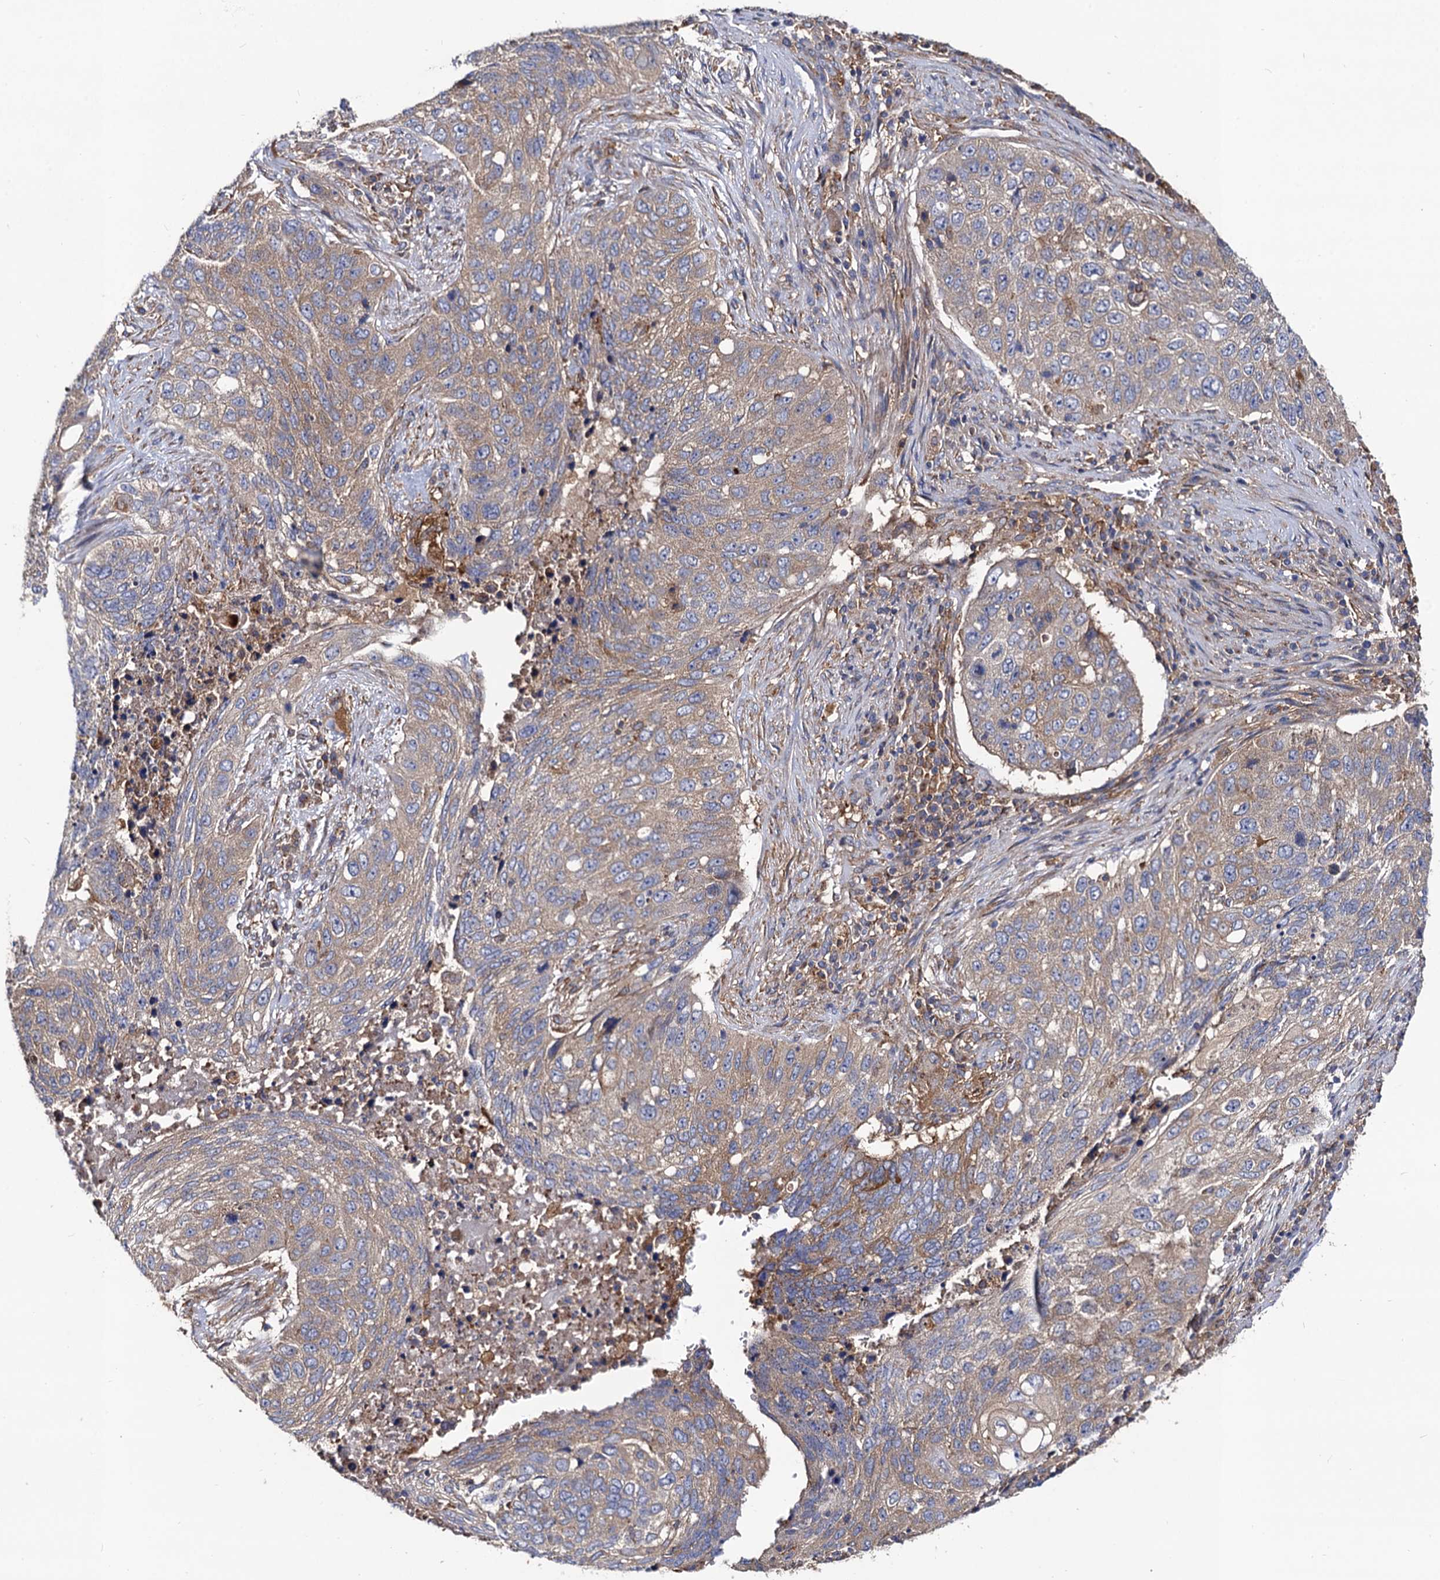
{"staining": {"intensity": "weak", "quantity": "25%-75%", "location": "cytoplasmic/membranous"}, "tissue": "lung cancer", "cell_type": "Tumor cells", "image_type": "cancer", "snomed": [{"axis": "morphology", "description": "Squamous cell carcinoma, NOS"}, {"axis": "topography", "description": "Lung"}], "caption": "A brown stain labels weak cytoplasmic/membranous staining of a protein in lung squamous cell carcinoma tumor cells.", "gene": "DYDC1", "patient": {"sex": "female", "age": 63}}